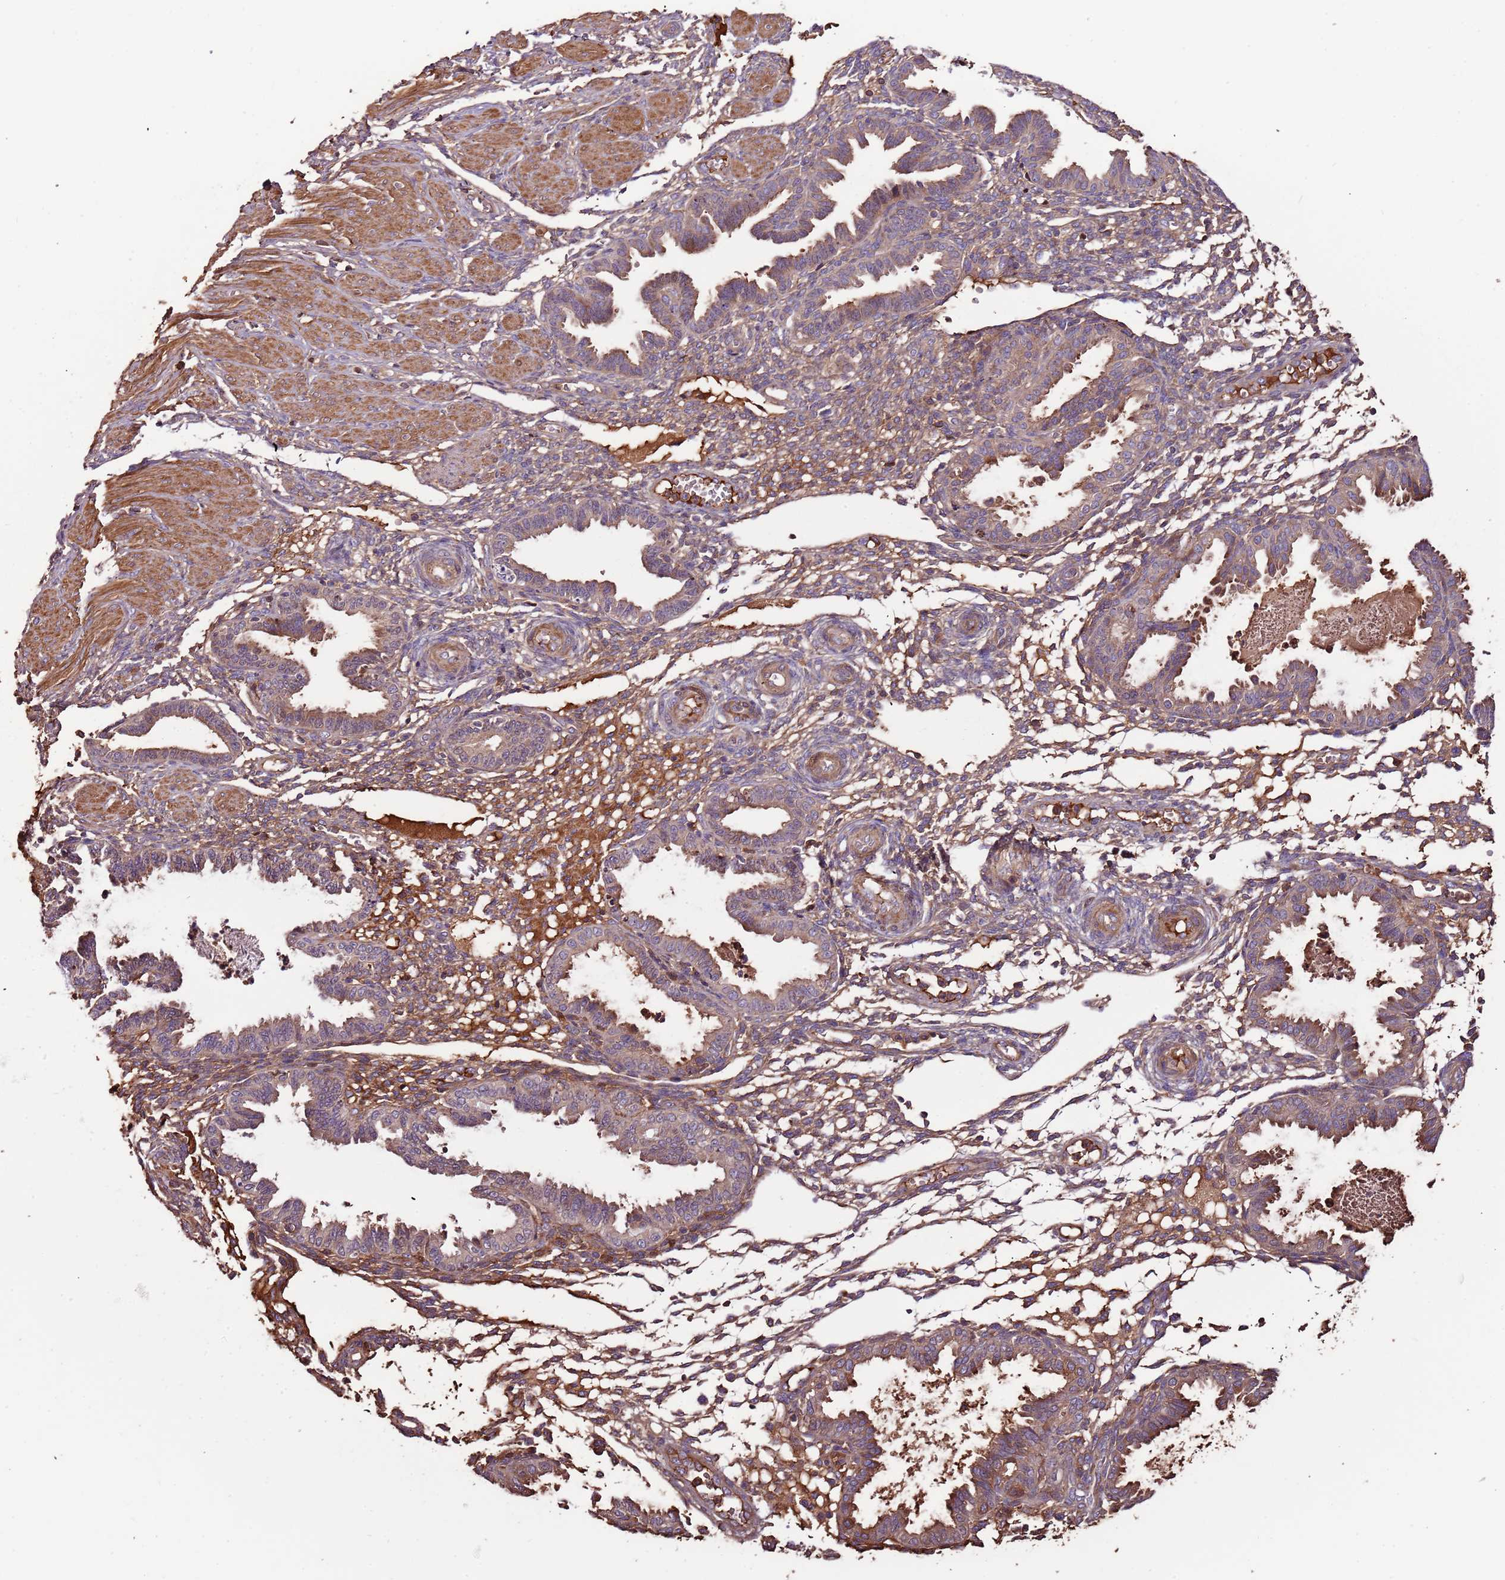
{"staining": {"intensity": "moderate", "quantity": "25%-75%", "location": "cytoplasmic/membranous"}, "tissue": "endometrium", "cell_type": "Cells in endometrial stroma", "image_type": "normal", "snomed": [{"axis": "morphology", "description": "Normal tissue, NOS"}, {"axis": "topography", "description": "Endometrium"}], "caption": "Immunohistochemistry (IHC) of unremarkable endometrium shows medium levels of moderate cytoplasmic/membranous positivity in approximately 25%-75% of cells in endometrial stroma.", "gene": "DENR", "patient": {"sex": "female", "age": 33}}